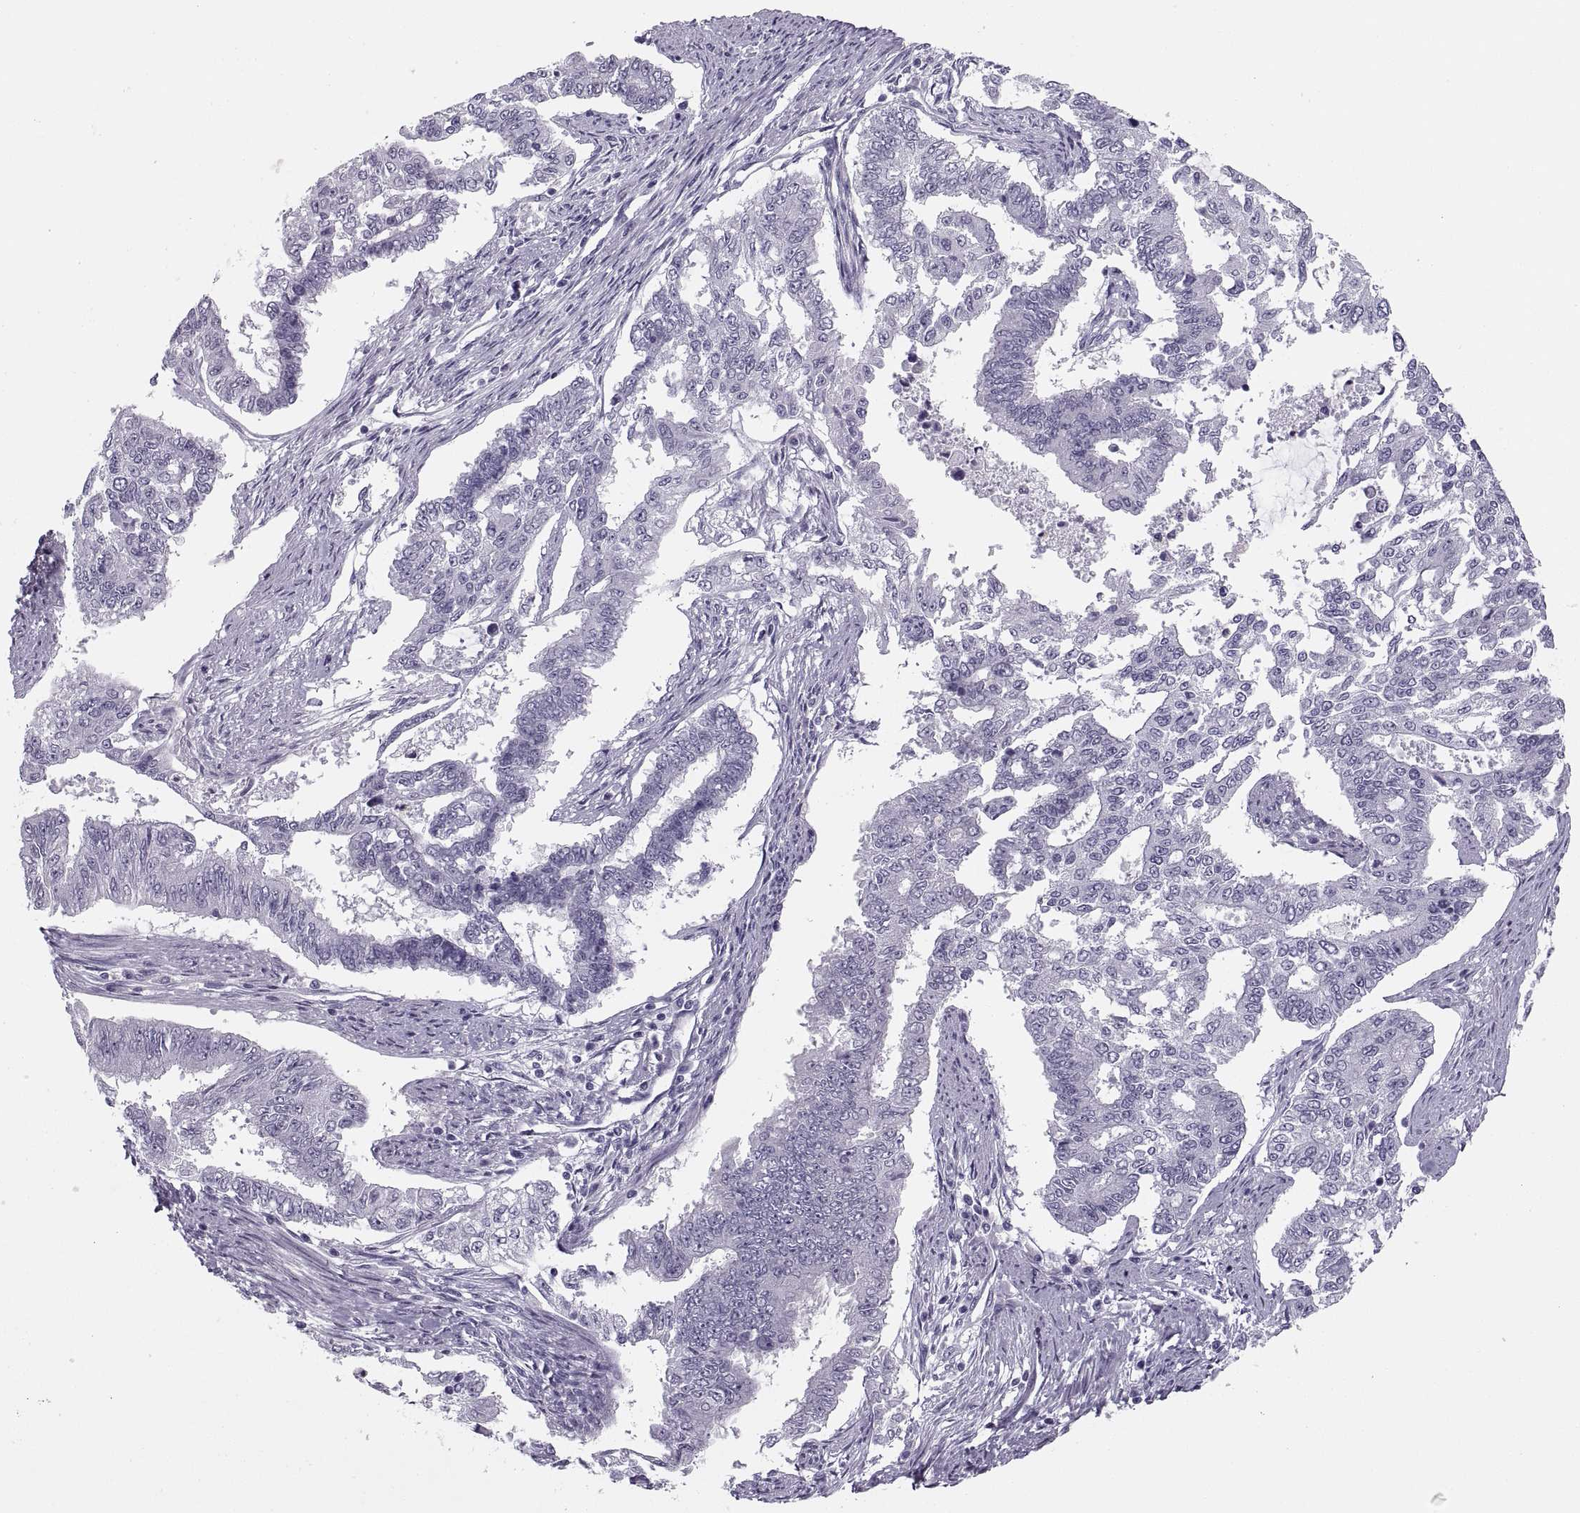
{"staining": {"intensity": "negative", "quantity": "none", "location": "none"}, "tissue": "endometrial cancer", "cell_type": "Tumor cells", "image_type": "cancer", "snomed": [{"axis": "morphology", "description": "Adenocarcinoma, NOS"}, {"axis": "topography", "description": "Uterus"}], "caption": "This is an IHC image of human endometrial cancer. There is no staining in tumor cells.", "gene": "C3orf22", "patient": {"sex": "female", "age": 59}}